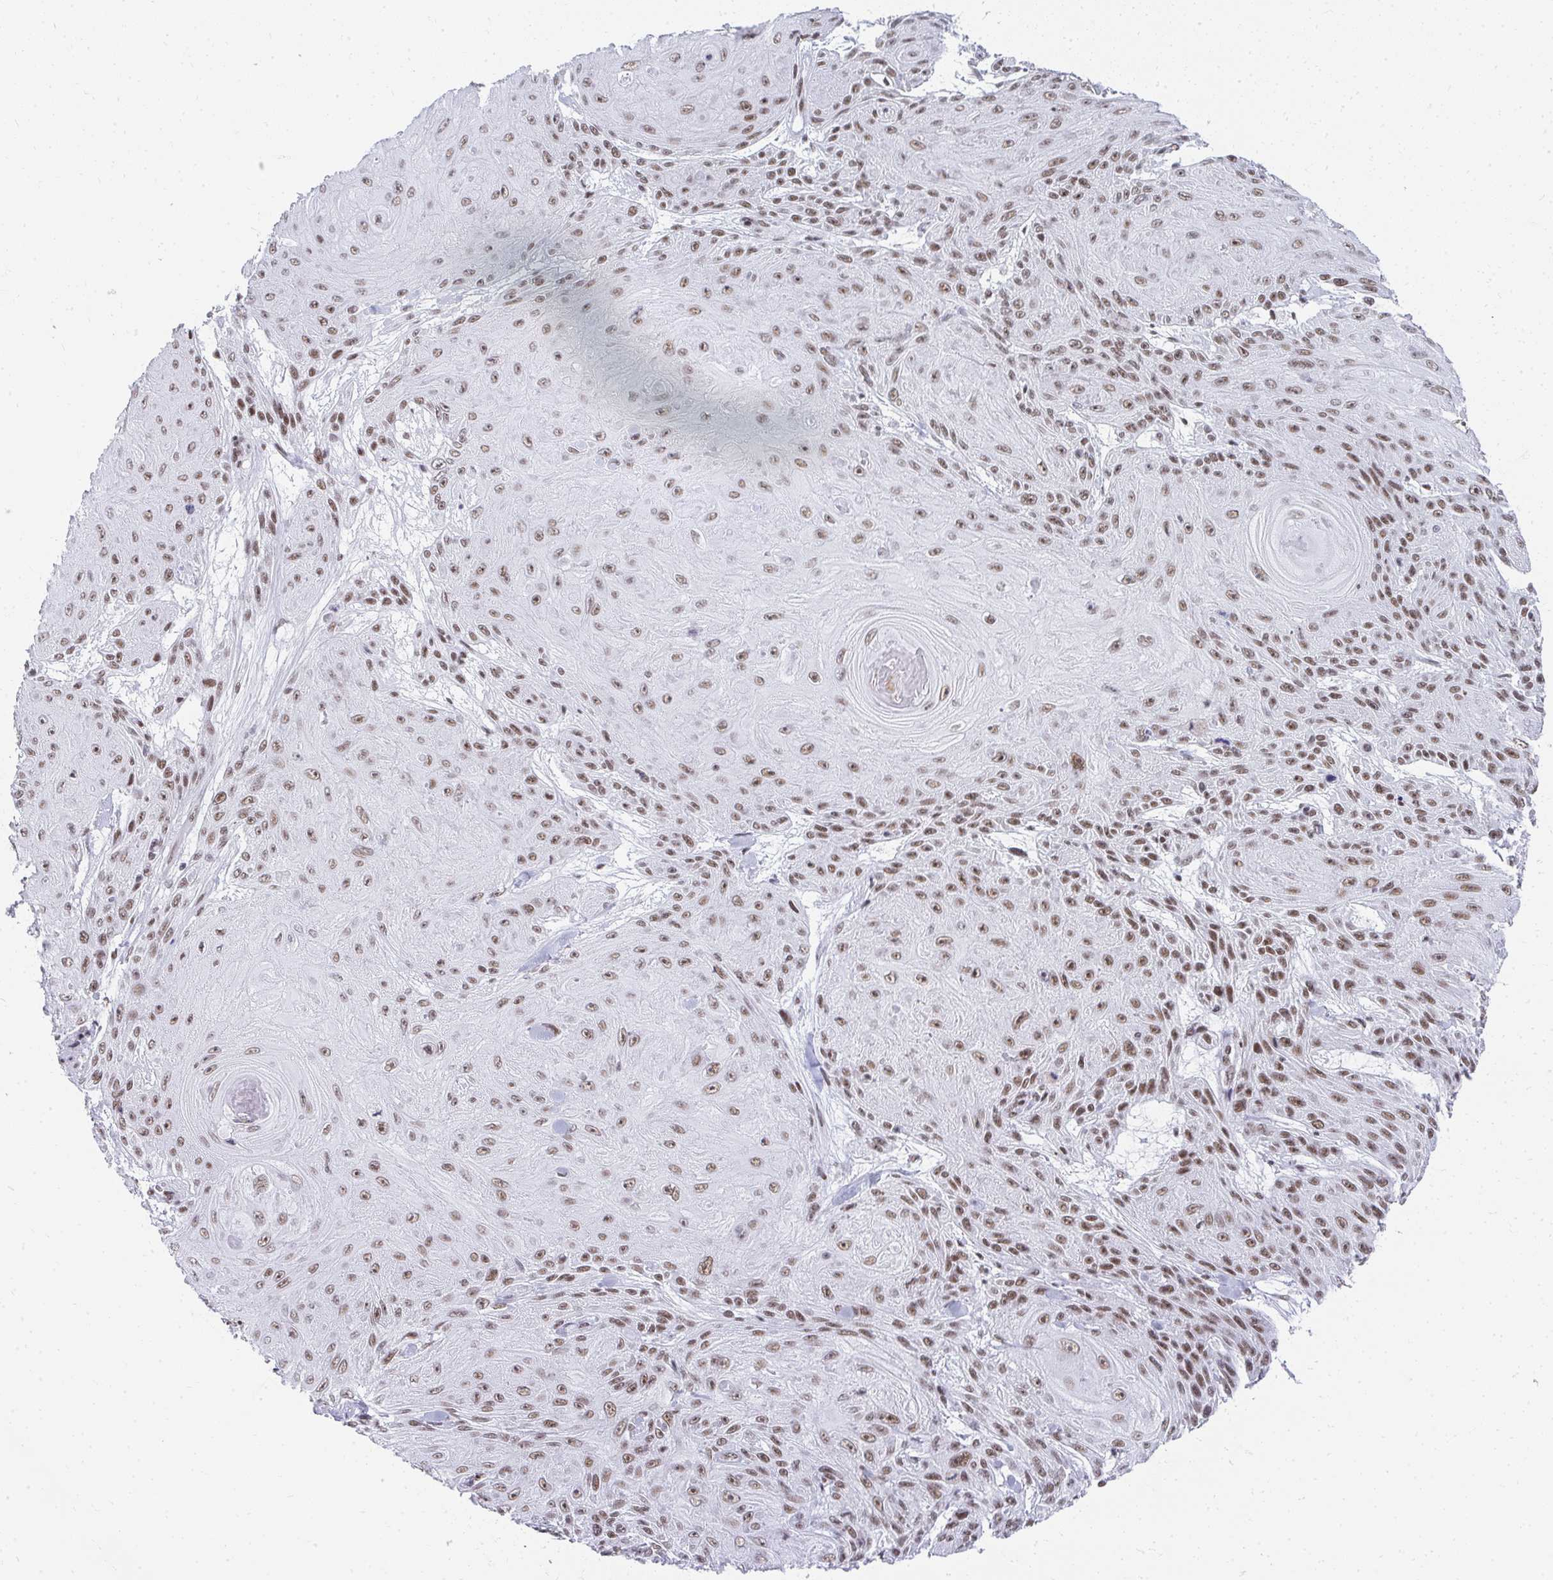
{"staining": {"intensity": "moderate", "quantity": ">75%", "location": "nuclear"}, "tissue": "skin cancer", "cell_type": "Tumor cells", "image_type": "cancer", "snomed": [{"axis": "morphology", "description": "Squamous cell carcinoma, NOS"}, {"axis": "topography", "description": "Skin"}], "caption": "Skin squamous cell carcinoma tissue shows moderate nuclear expression in approximately >75% of tumor cells, visualized by immunohistochemistry.", "gene": "CREBBP", "patient": {"sex": "male", "age": 88}}